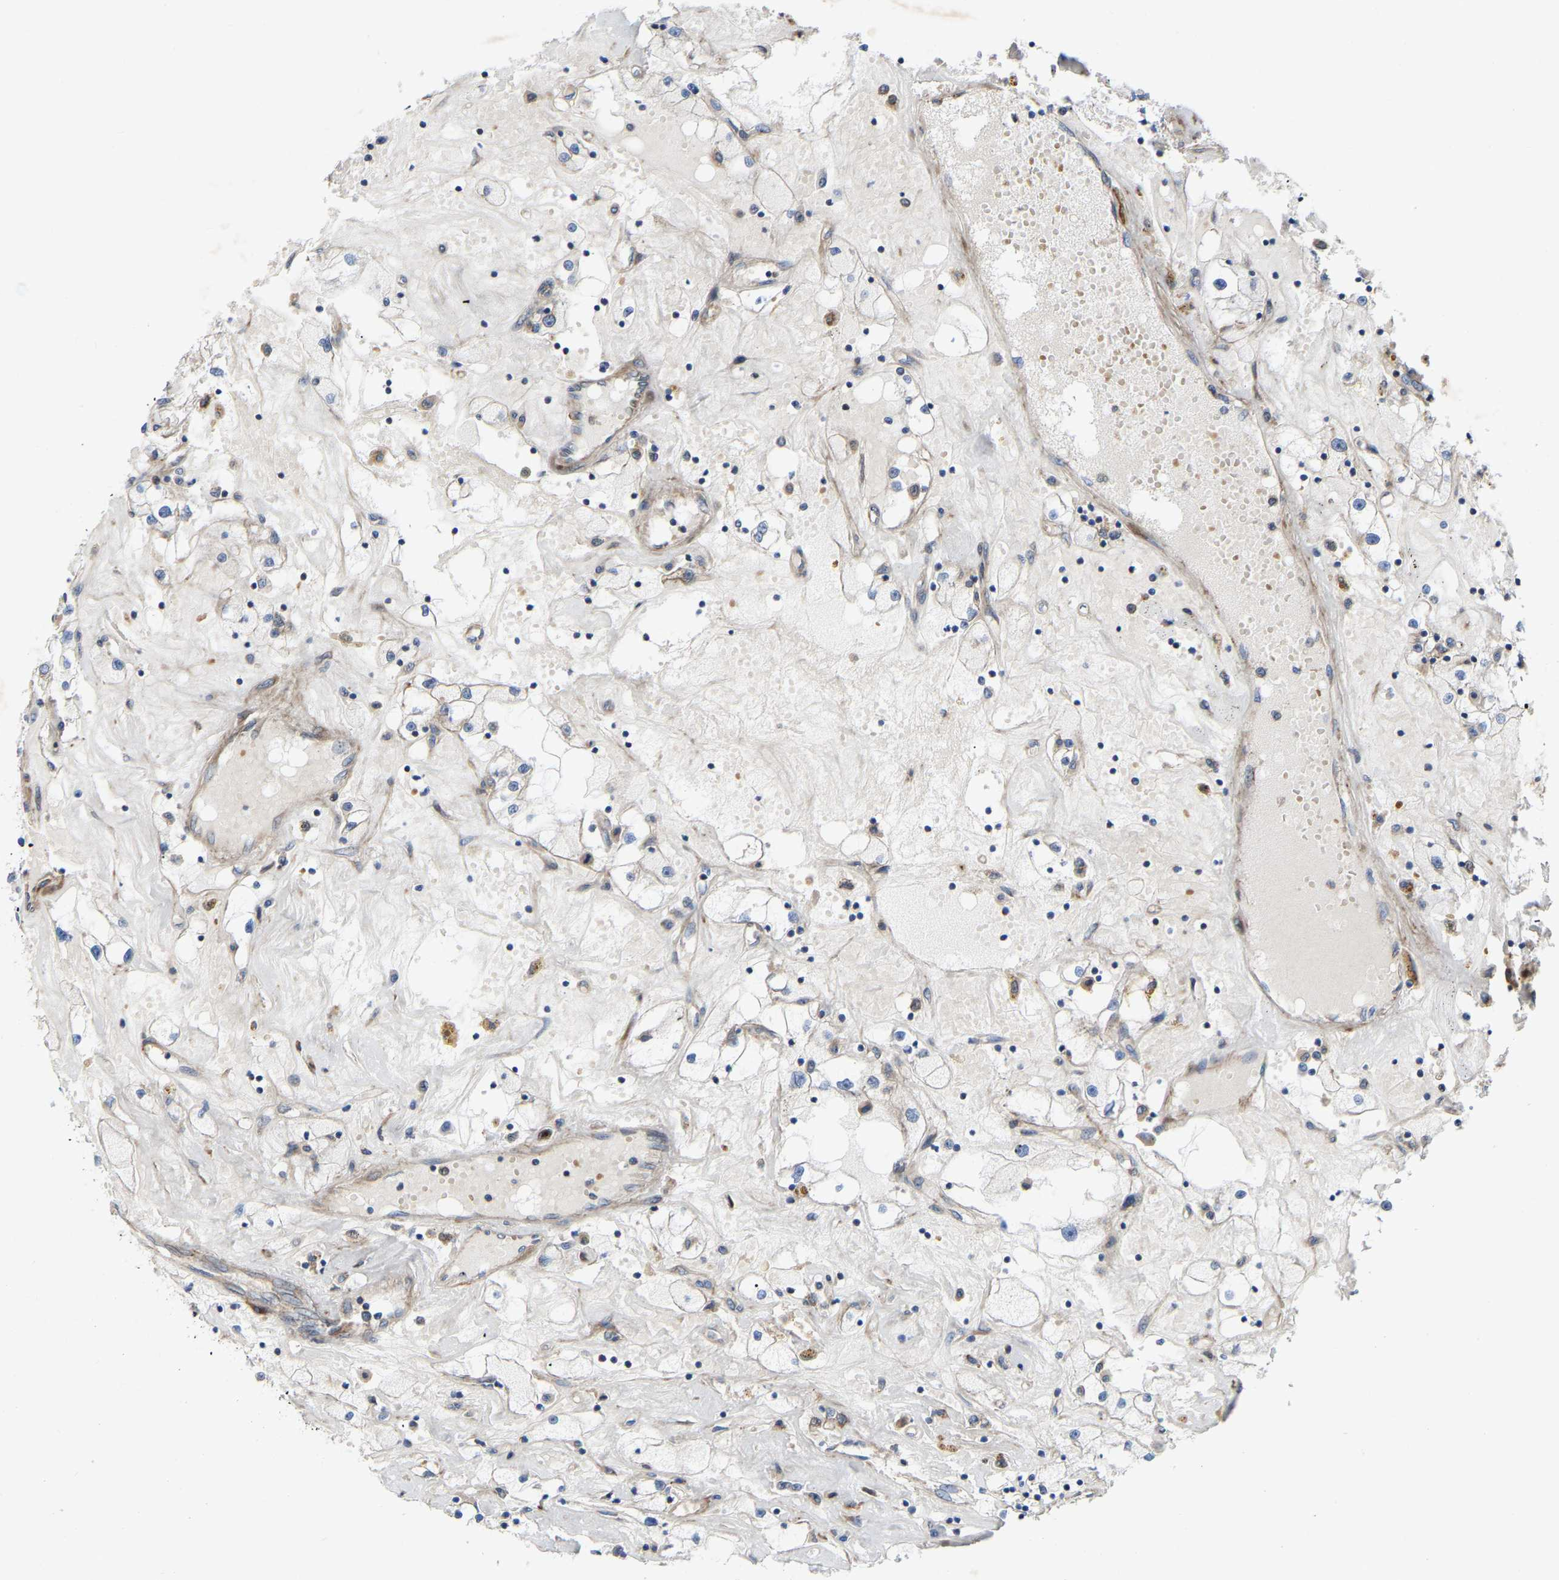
{"staining": {"intensity": "negative", "quantity": "none", "location": "none"}, "tissue": "renal cancer", "cell_type": "Tumor cells", "image_type": "cancer", "snomed": [{"axis": "morphology", "description": "Adenocarcinoma, NOS"}, {"axis": "topography", "description": "Kidney"}], "caption": "Immunohistochemical staining of renal cancer displays no significant expression in tumor cells.", "gene": "TOR1B", "patient": {"sex": "male", "age": 56}}